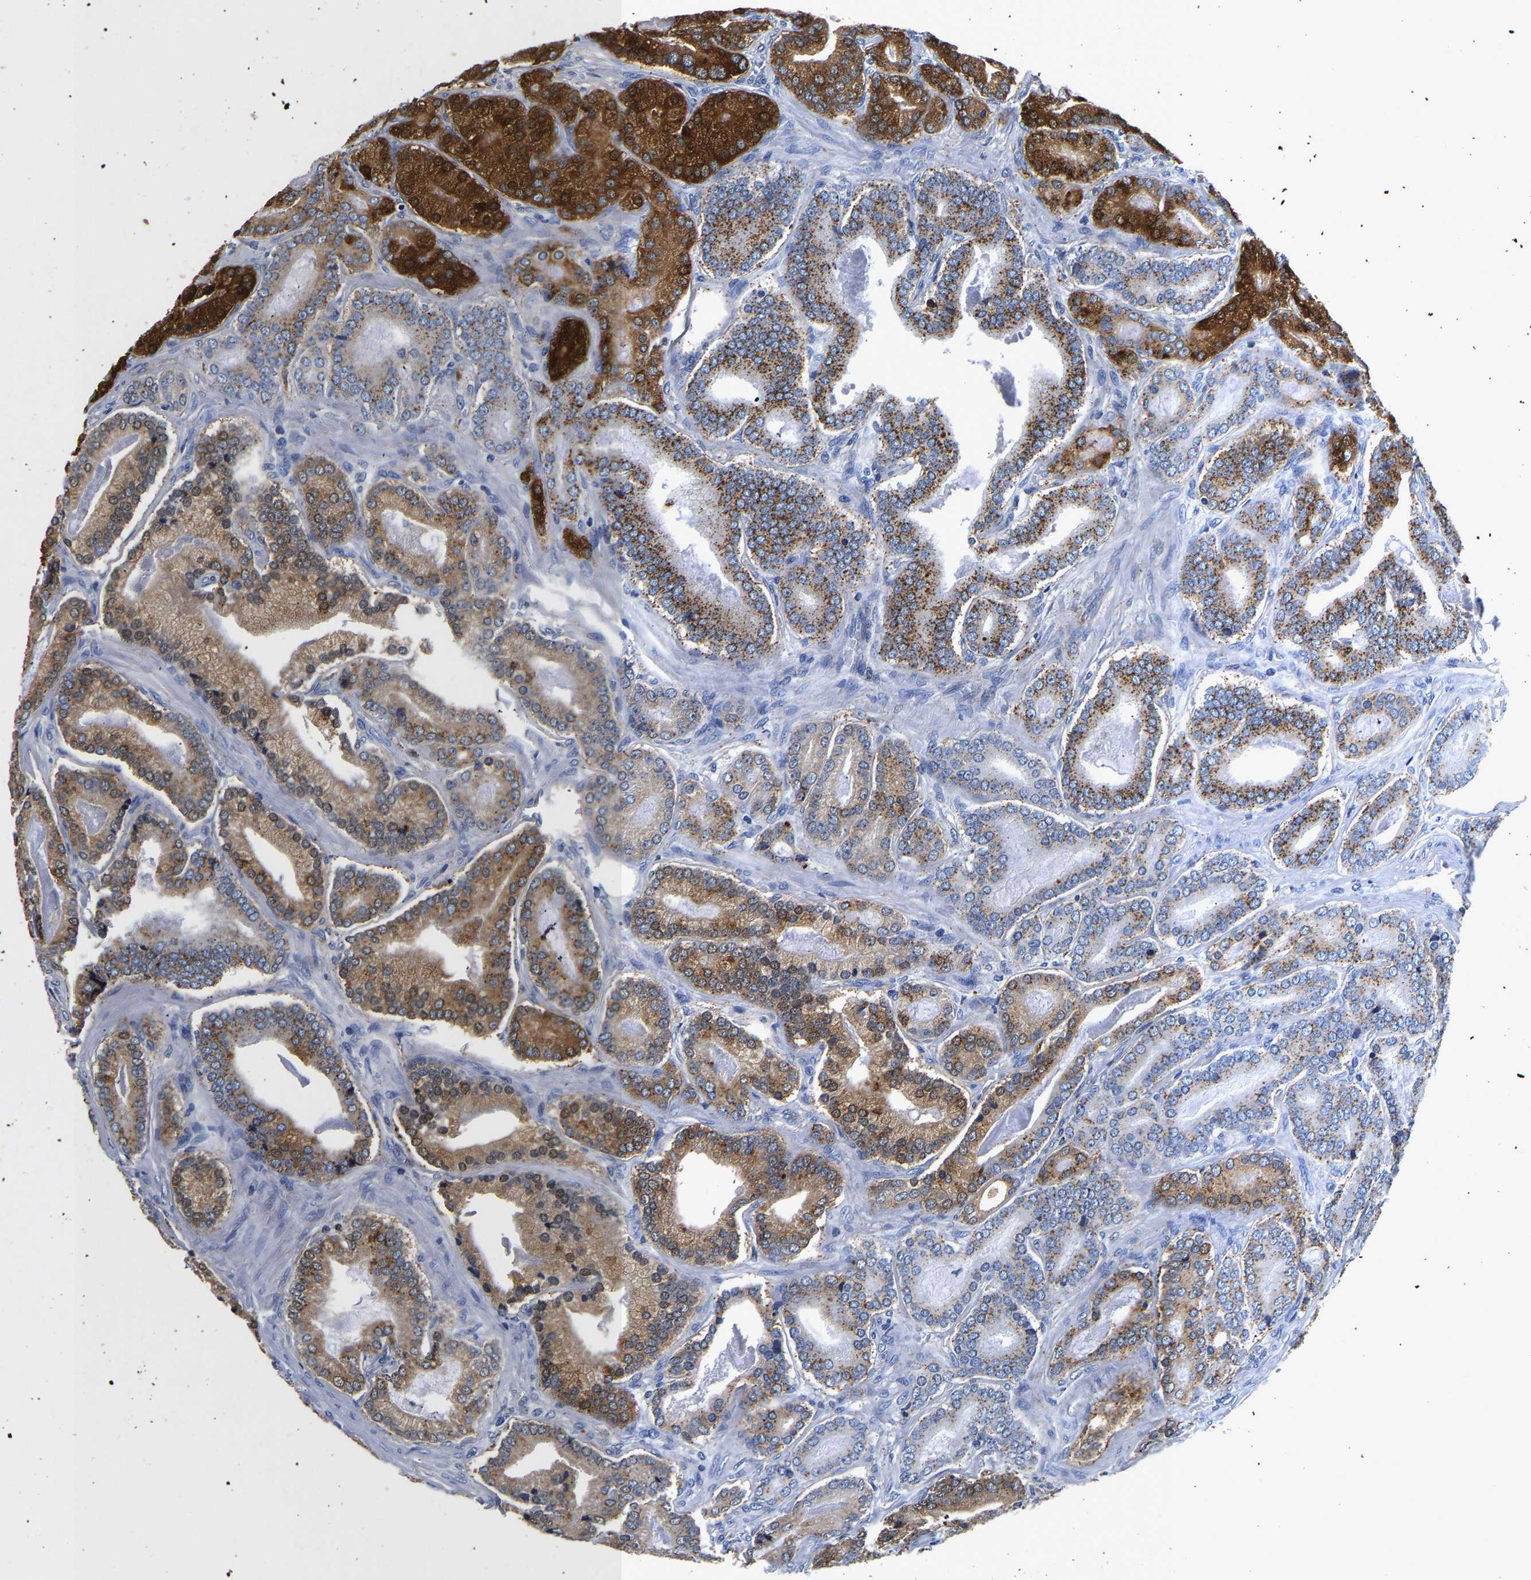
{"staining": {"intensity": "strong", "quantity": "25%-75%", "location": "cytoplasmic/membranous,nuclear"}, "tissue": "prostate cancer", "cell_type": "Tumor cells", "image_type": "cancer", "snomed": [{"axis": "morphology", "description": "Adenocarcinoma, High grade"}, {"axis": "topography", "description": "Prostate"}], "caption": "Strong cytoplasmic/membranous and nuclear expression for a protein is identified in about 25%-75% of tumor cells of prostate cancer using immunohistochemistry.", "gene": "GRN", "patient": {"sex": "male", "age": 60}}